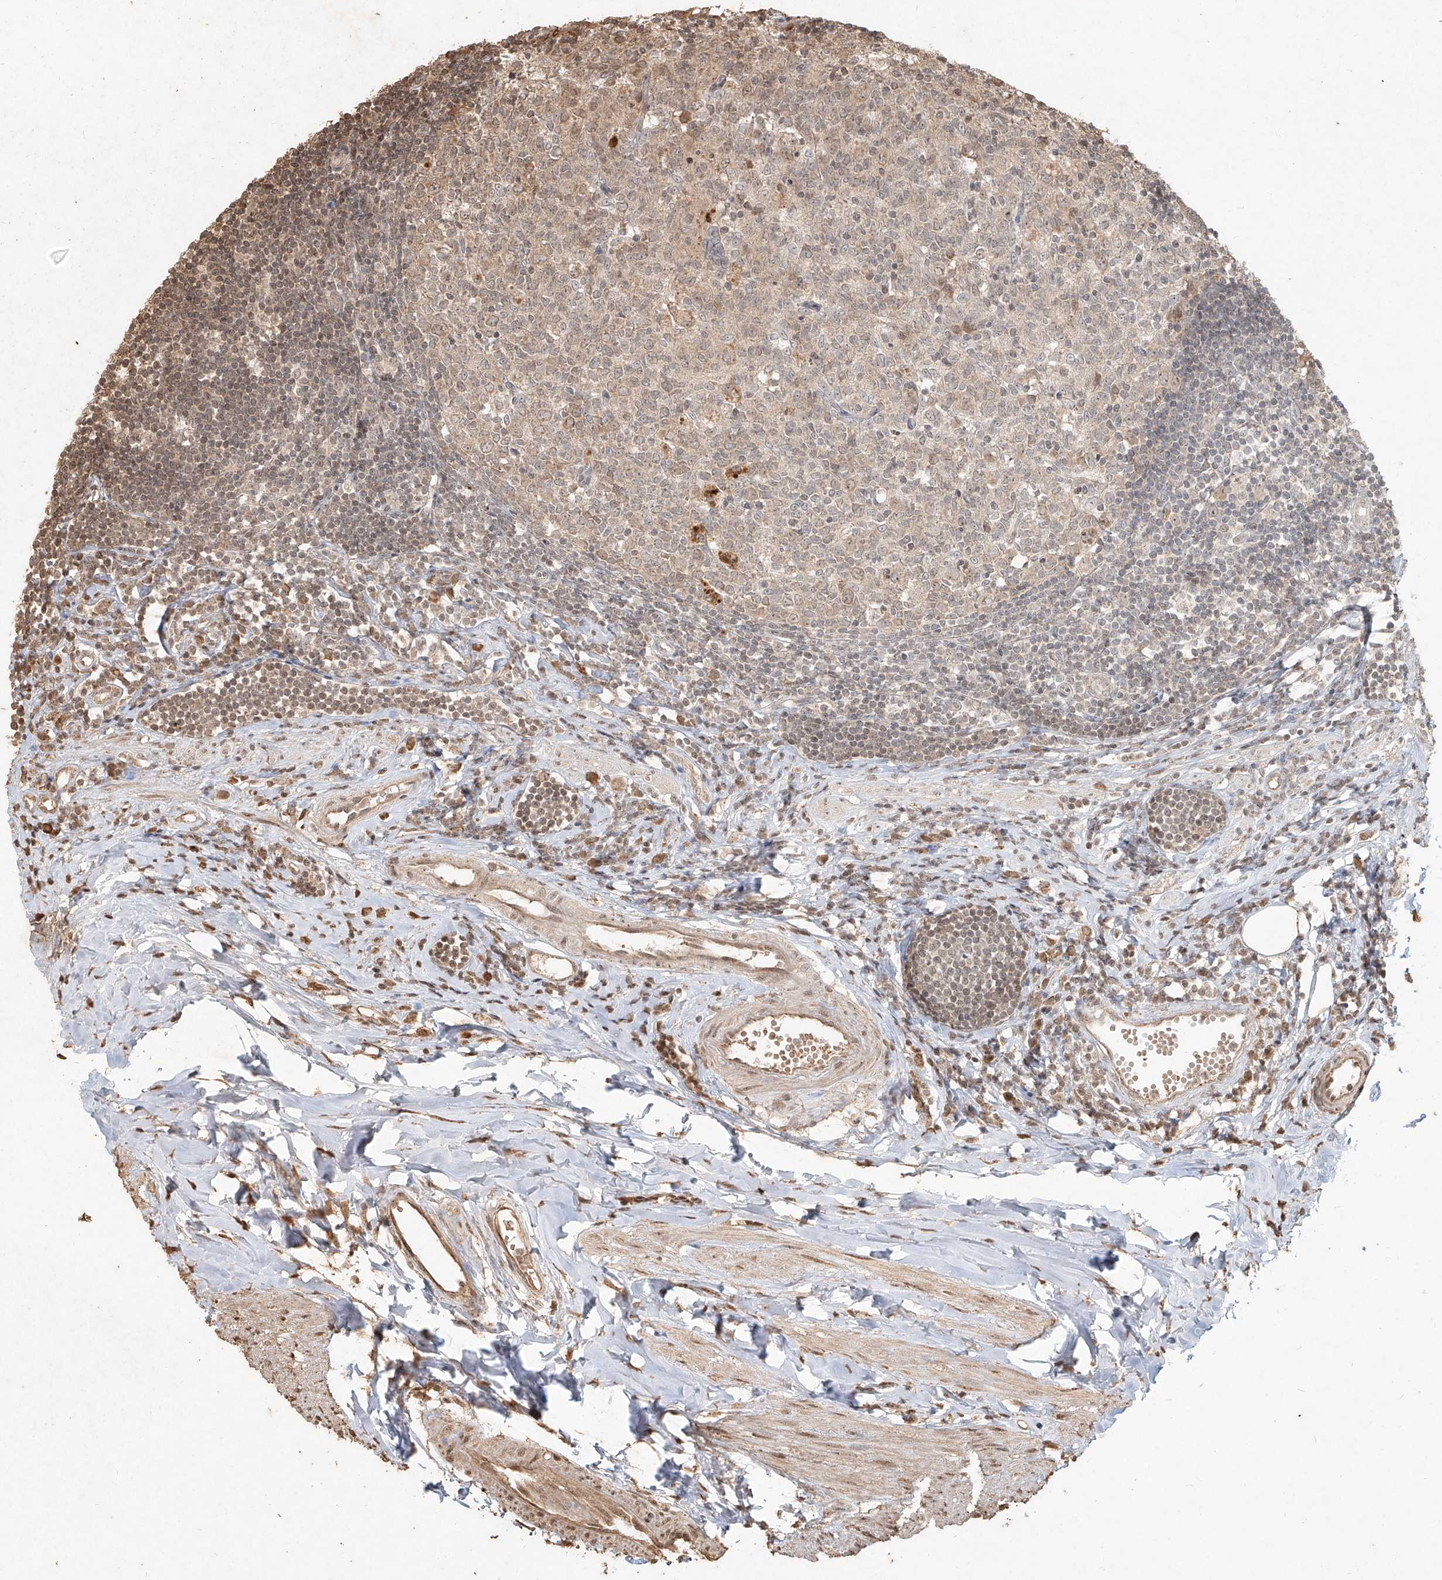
{"staining": {"intensity": "moderate", "quantity": "25%-75%", "location": "cytoplasmic/membranous"}, "tissue": "appendix", "cell_type": "Glandular cells", "image_type": "normal", "snomed": [{"axis": "morphology", "description": "Normal tissue, NOS"}, {"axis": "topography", "description": "Appendix"}], "caption": "Immunohistochemical staining of benign appendix exhibits 25%-75% levels of moderate cytoplasmic/membranous protein staining in about 25%-75% of glandular cells.", "gene": "UBE2K", "patient": {"sex": "female", "age": 54}}